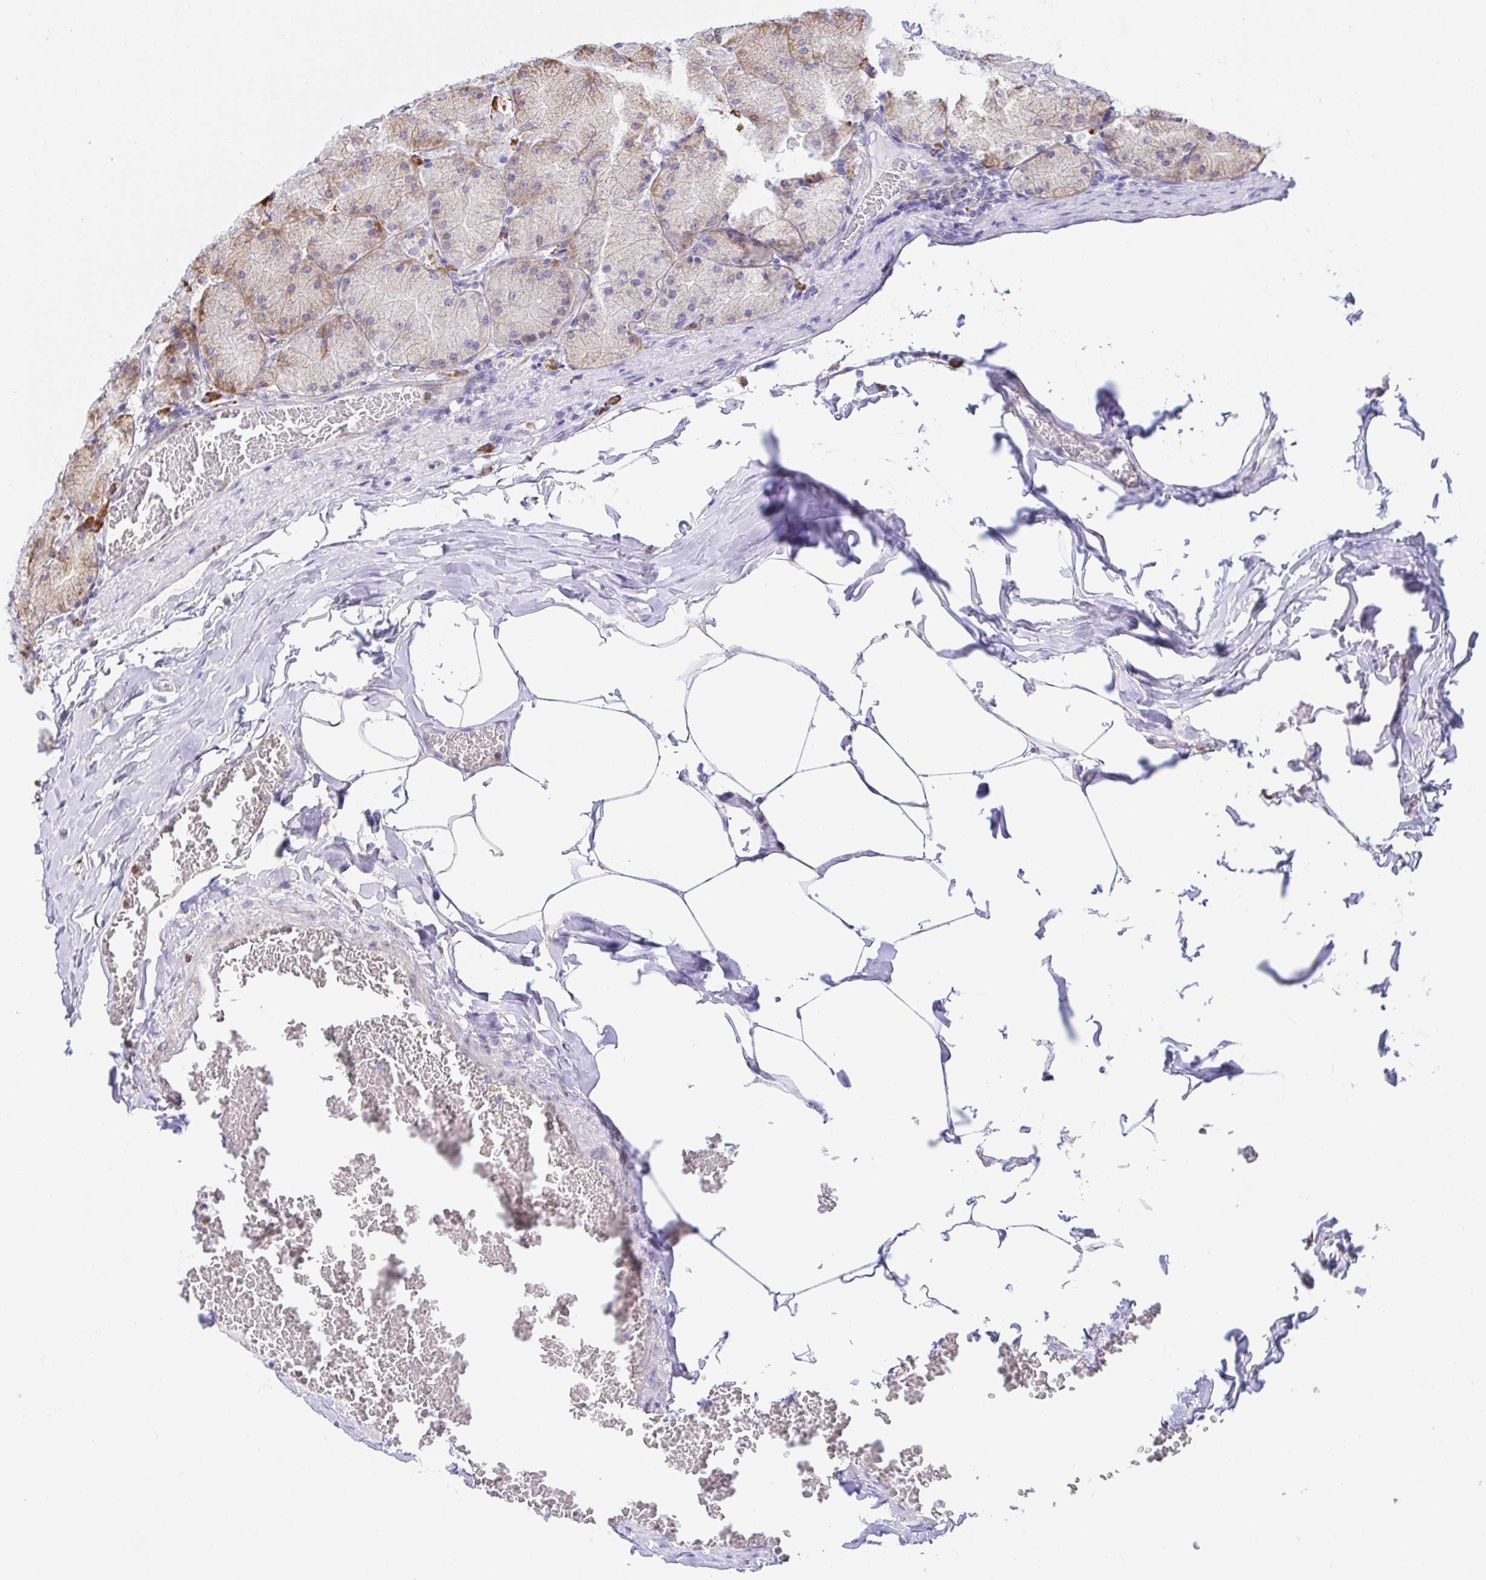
{"staining": {"intensity": "weak", "quantity": "<25%", "location": "cytoplasmic/membranous"}, "tissue": "stomach", "cell_type": "Glandular cells", "image_type": "normal", "snomed": [{"axis": "morphology", "description": "Normal tissue, NOS"}, {"axis": "topography", "description": "Stomach, upper"}], "caption": "This image is of unremarkable stomach stained with immunohistochemistry (IHC) to label a protein in brown with the nuclei are counter-stained blue. There is no expression in glandular cells. (Stains: DAB (3,3'-diaminobenzidine) IHC with hematoxylin counter stain, Microscopy: brightfield microscopy at high magnification).", "gene": "CLGN", "patient": {"sex": "female", "age": 56}}